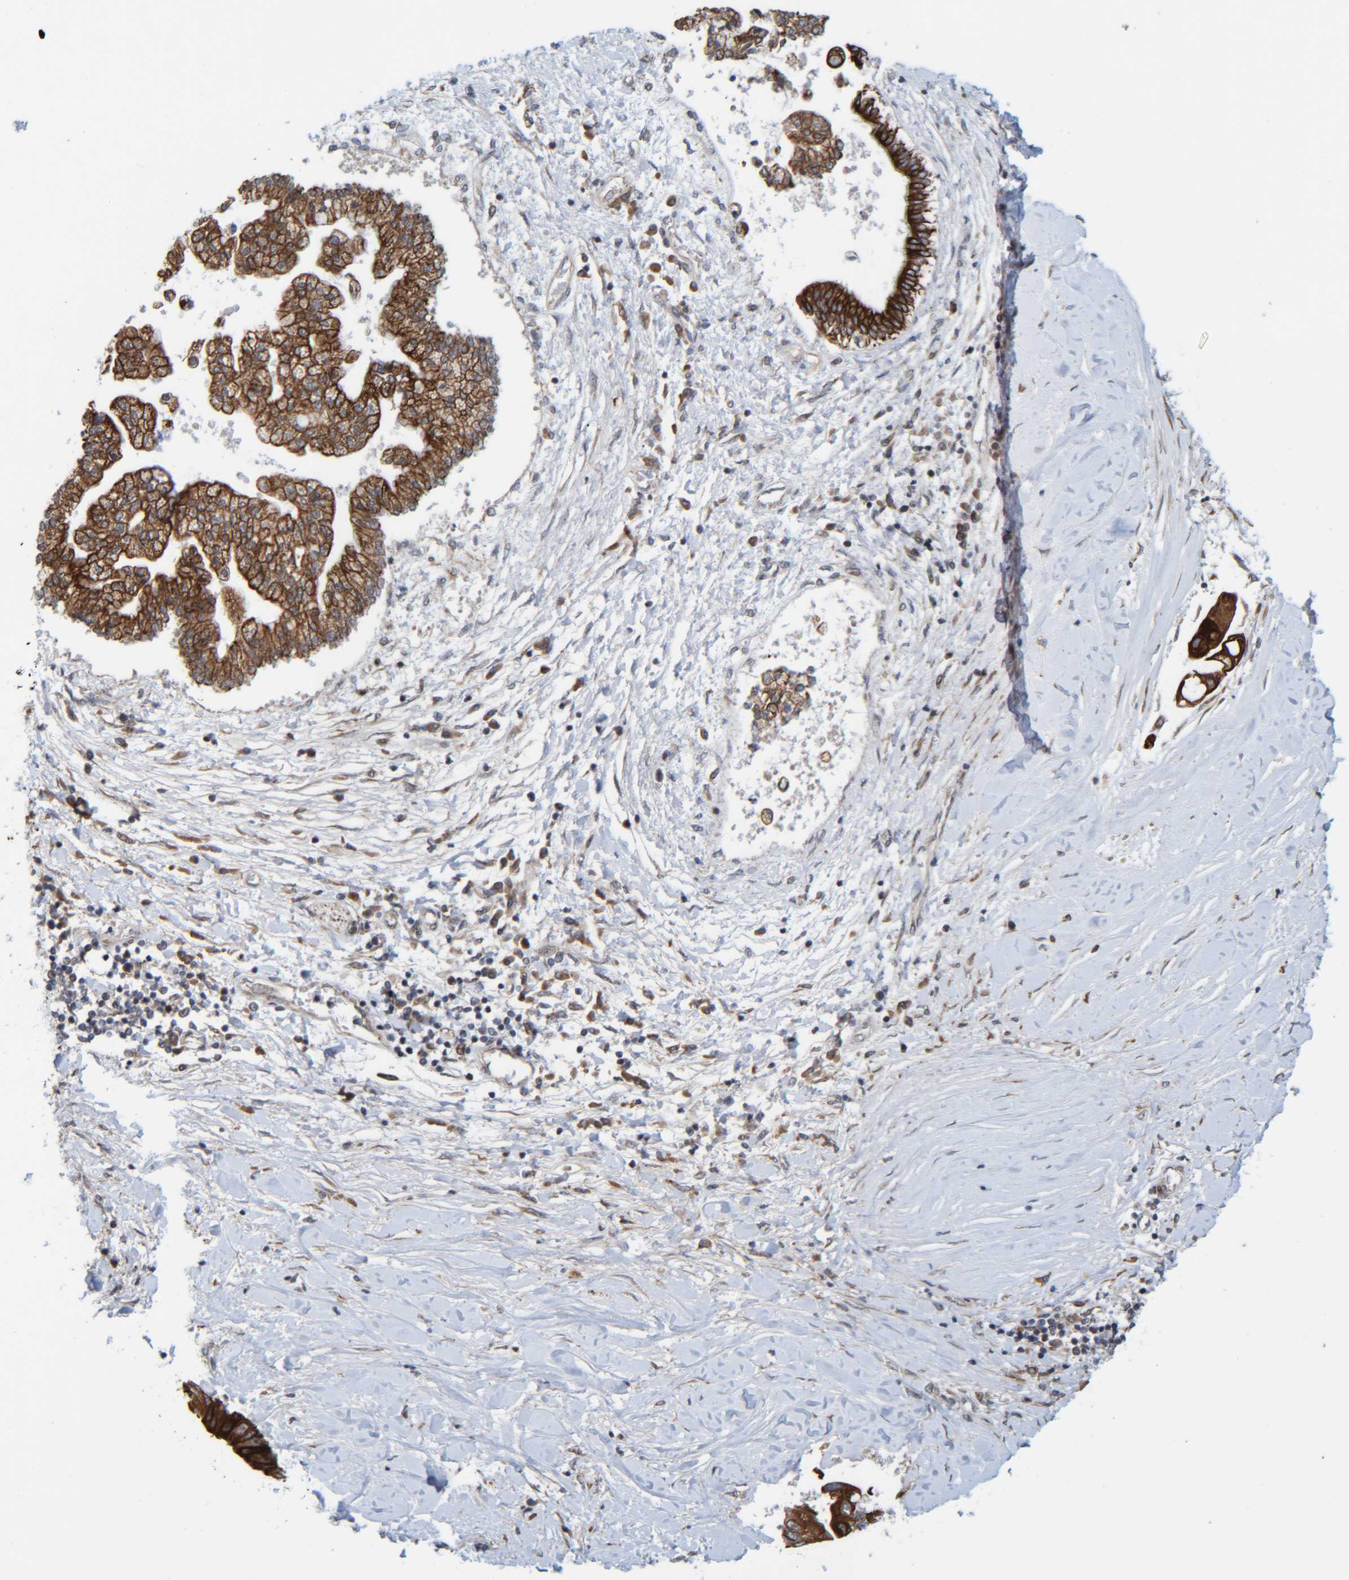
{"staining": {"intensity": "strong", "quantity": ">75%", "location": "cytoplasmic/membranous"}, "tissue": "liver cancer", "cell_type": "Tumor cells", "image_type": "cancer", "snomed": [{"axis": "morphology", "description": "Cholangiocarcinoma"}, {"axis": "topography", "description": "Liver"}], "caption": "Immunohistochemical staining of human liver cancer reveals high levels of strong cytoplasmic/membranous expression in approximately >75% of tumor cells. (Stains: DAB in brown, nuclei in blue, Microscopy: brightfield microscopy at high magnification).", "gene": "CCDC57", "patient": {"sex": "male", "age": 50}}